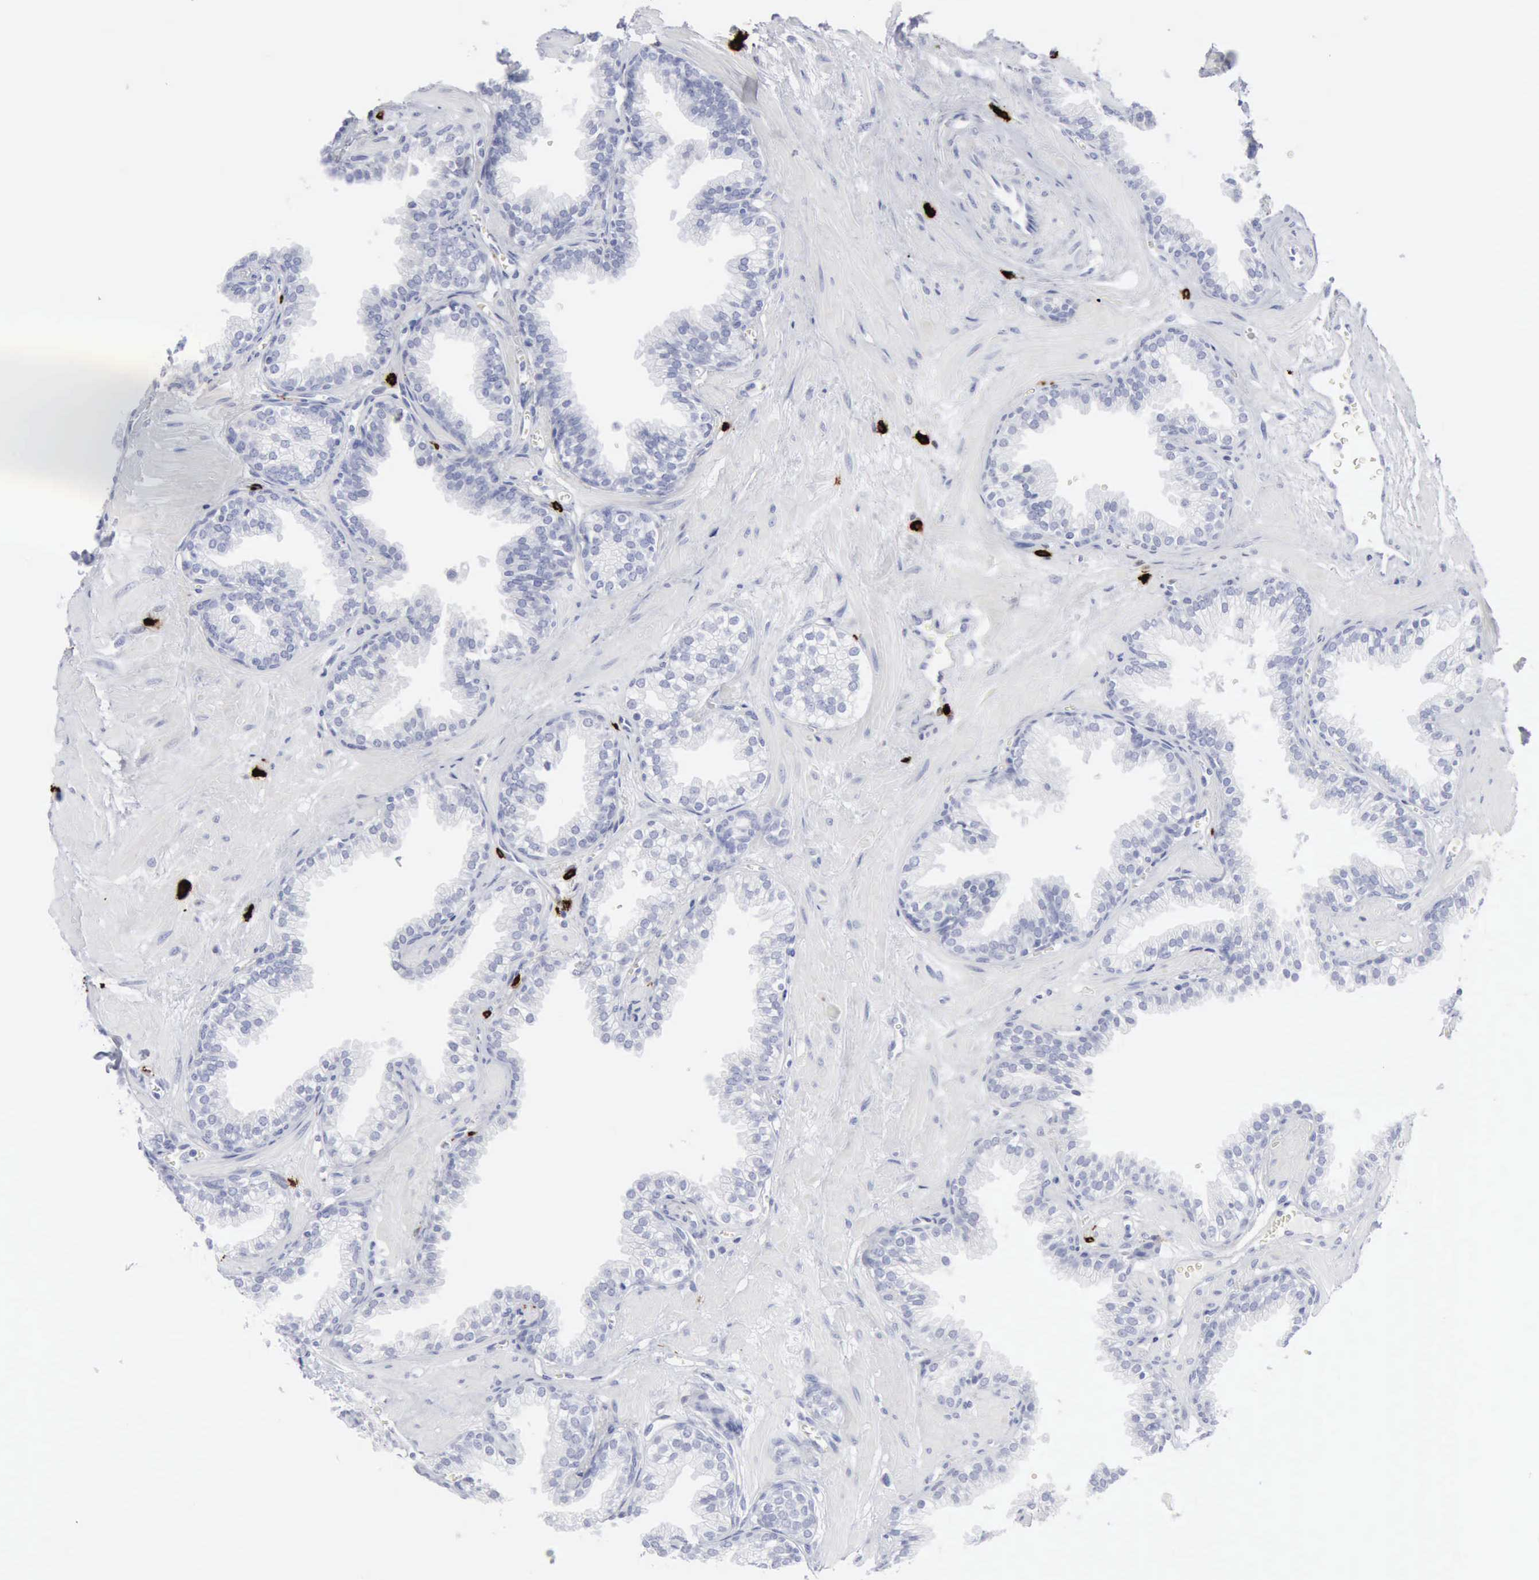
{"staining": {"intensity": "negative", "quantity": "none", "location": "none"}, "tissue": "prostate", "cell_type": "Glandular cells", "image_type": "normal", "snomed": [{"axis": "morphology", "description": "Normal tissue, NOS"}, {"axis": "topography", "description": "Prostate"}], "caption": "Micrograph shows no protein staining in glandular cells of normal prostate.", "gene": "CMA1", "patient": {"sex": "male", "age": 64}}